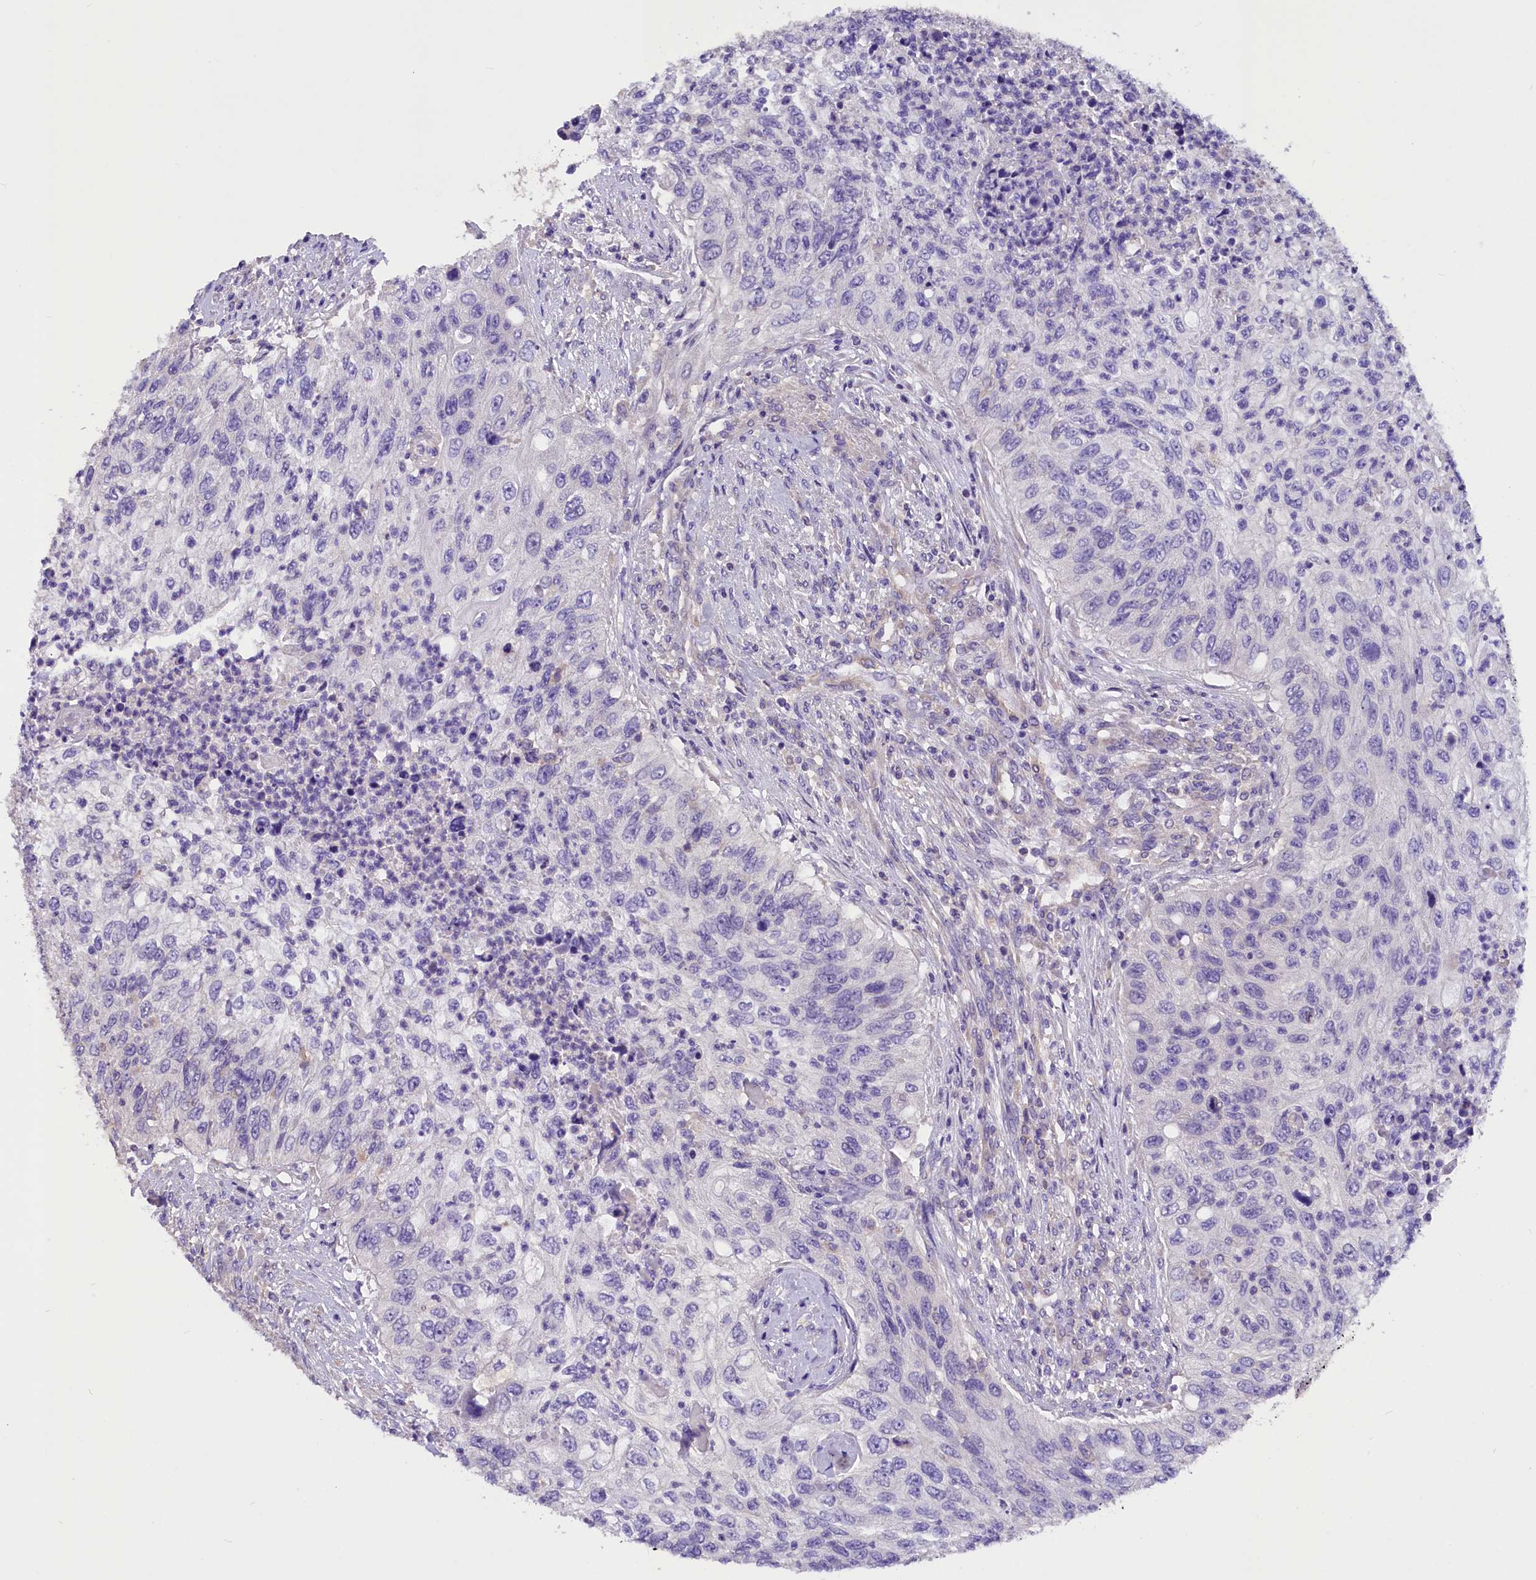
{"staining": {"intensity": "negative", "quantity": "none", "location": "none"}, "tissue": "urothelial cancer", "cell_type": "Tumor cells", "image_type": "cancer", "snomed": [{"axis": "morphology", "description": "Urothelial carcinoma, High grade"}, {"axis": "topography", "description": "Urinary bladder"}], "caption": "Micrograph shows no significant protein positivity in tumor cells of urothelial cancer.", "gene": "AP3B2", "patient": {"sex": "female", "age": 60}}